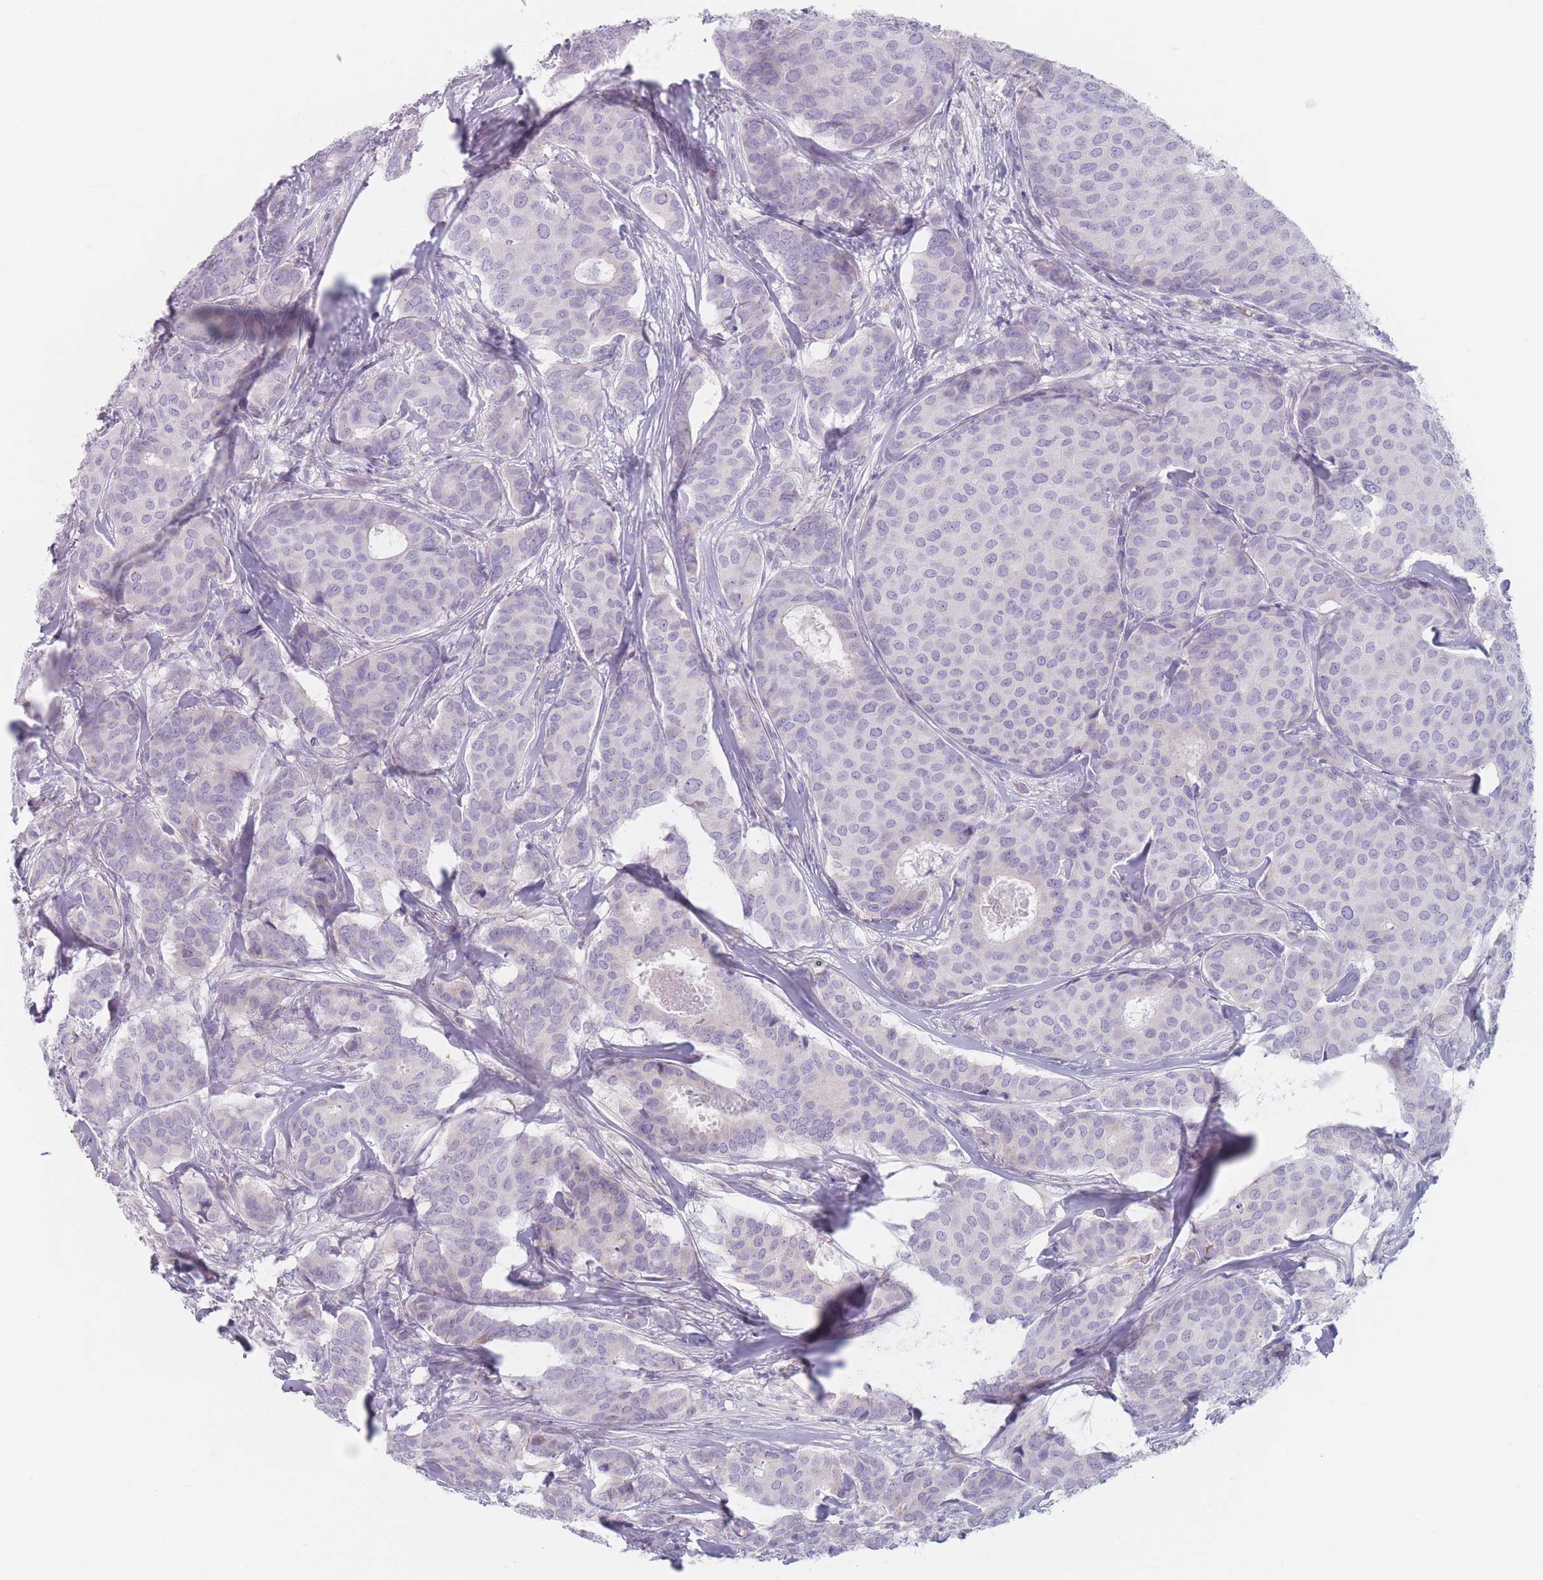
{"staining": {"intensity": "negative", "quantity": "none", "location": "none"}, "tissue": "breast cancer", "cell_type": "Tumor cells", "image_type": "cancer", "snomed": [{"axis": "morphology", "description": "Duct carcinoma"}, {"axis": "topography", "description": "Breast"}], "caption": "Protein analysis of invasive ductal carcinoma (breast) demonstrates no significant expression in tumor cells. (Stains: DAB immunohistochemistry (IHC) with hematoxylin counter stain, Microscopy: brightfield microscopy at high magnification).", "gene": "PIGM", "patient": {"sex": "female", "age": 75}}